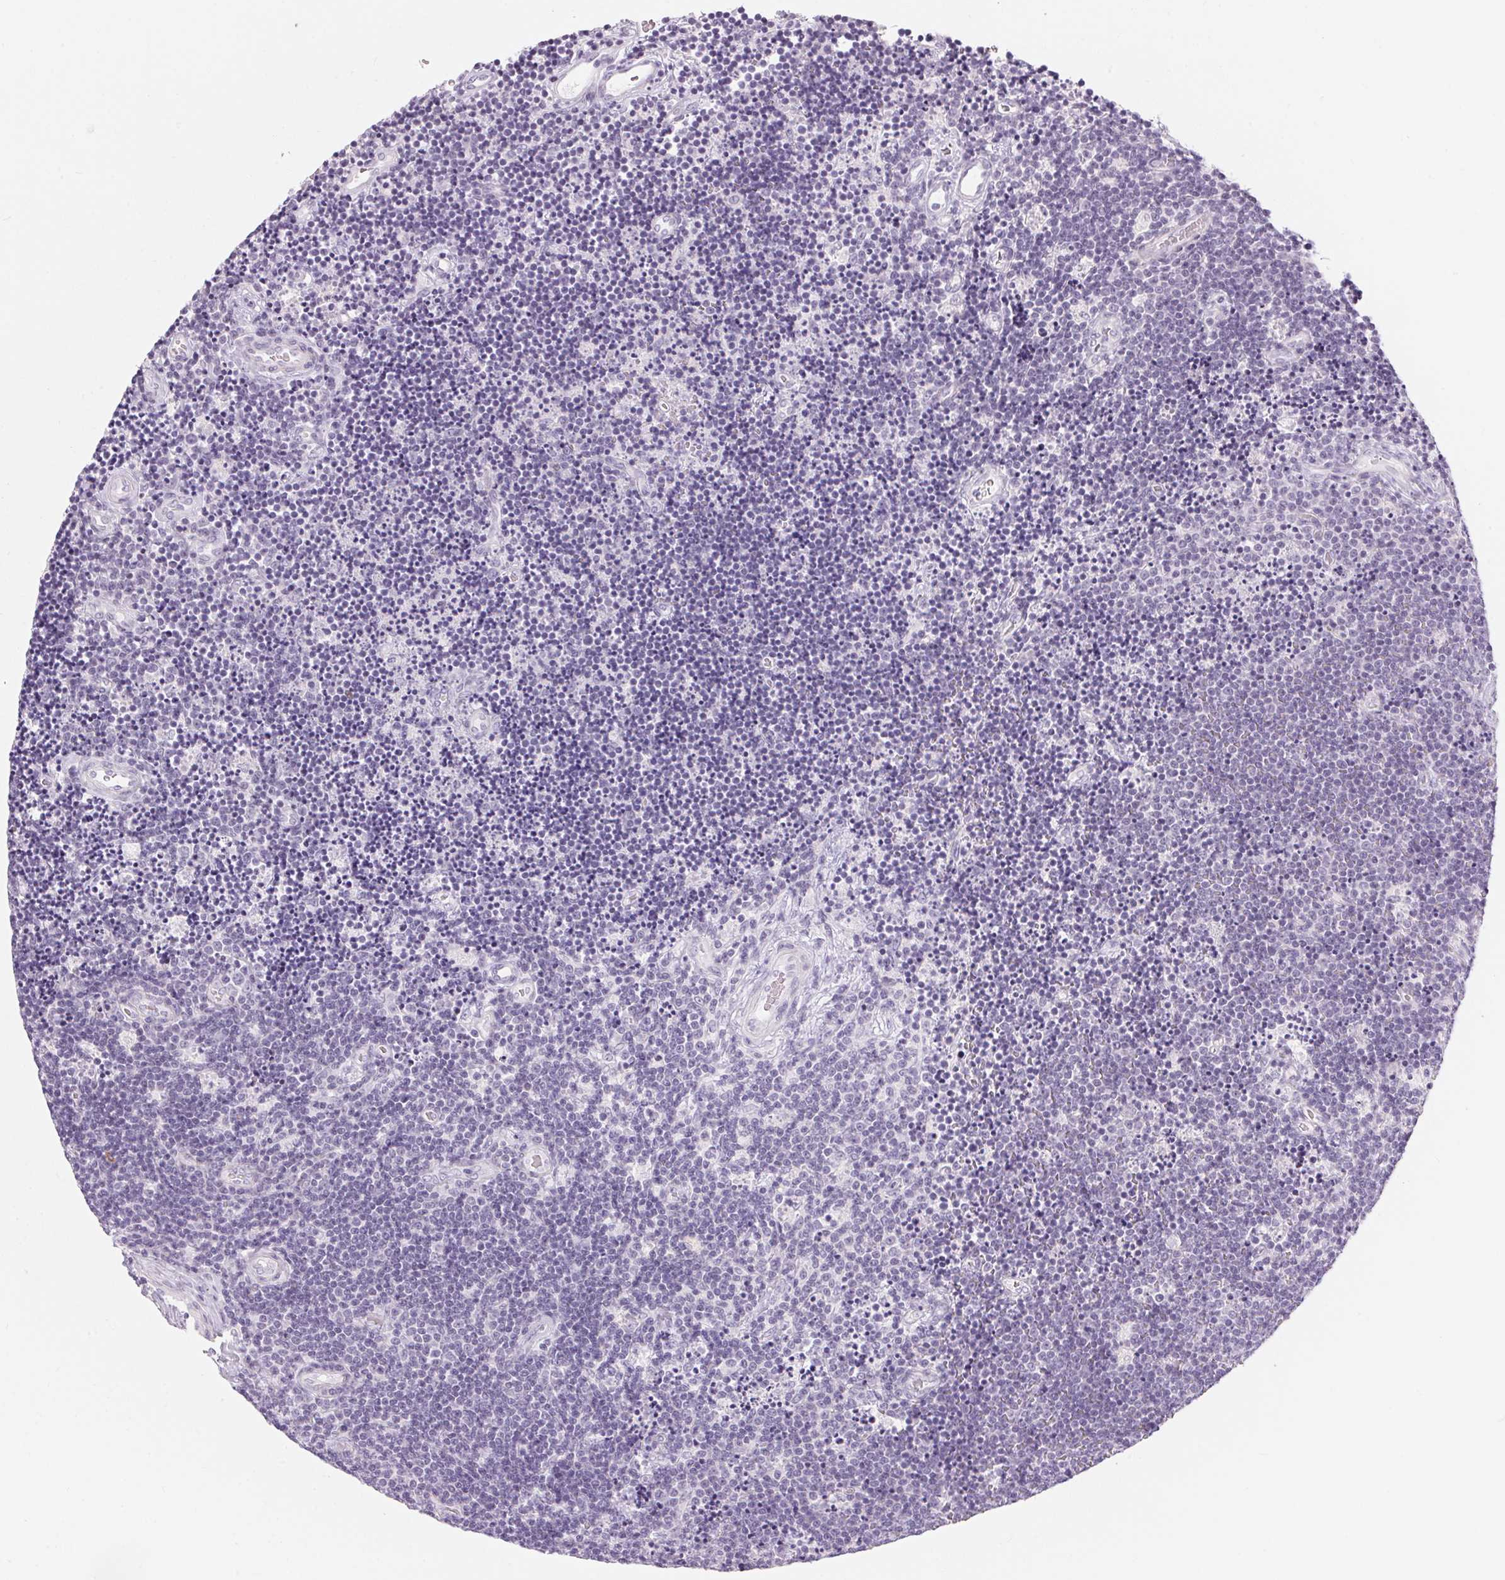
{"staining": {"intensity": "negative", "quantity": "none", "location": "none"}, "tissue": "lymphoma", "cell_type": "Tumor cells", "image_type": "cancer", "snomed": [{"axis": "morphology", "description": "Malignant lymphoma, non-Hodgkin's type, Low grade"}, {"axis": "topography", "description": "Brain"}], "caption": "DAB (3,3'-diaminobenzidine) immunohistochemical staining of lymphoma demonstrates no significant staining in tumor cells.", "gene": "CADPS", "patient": {"sex": "female", "age": 66}}